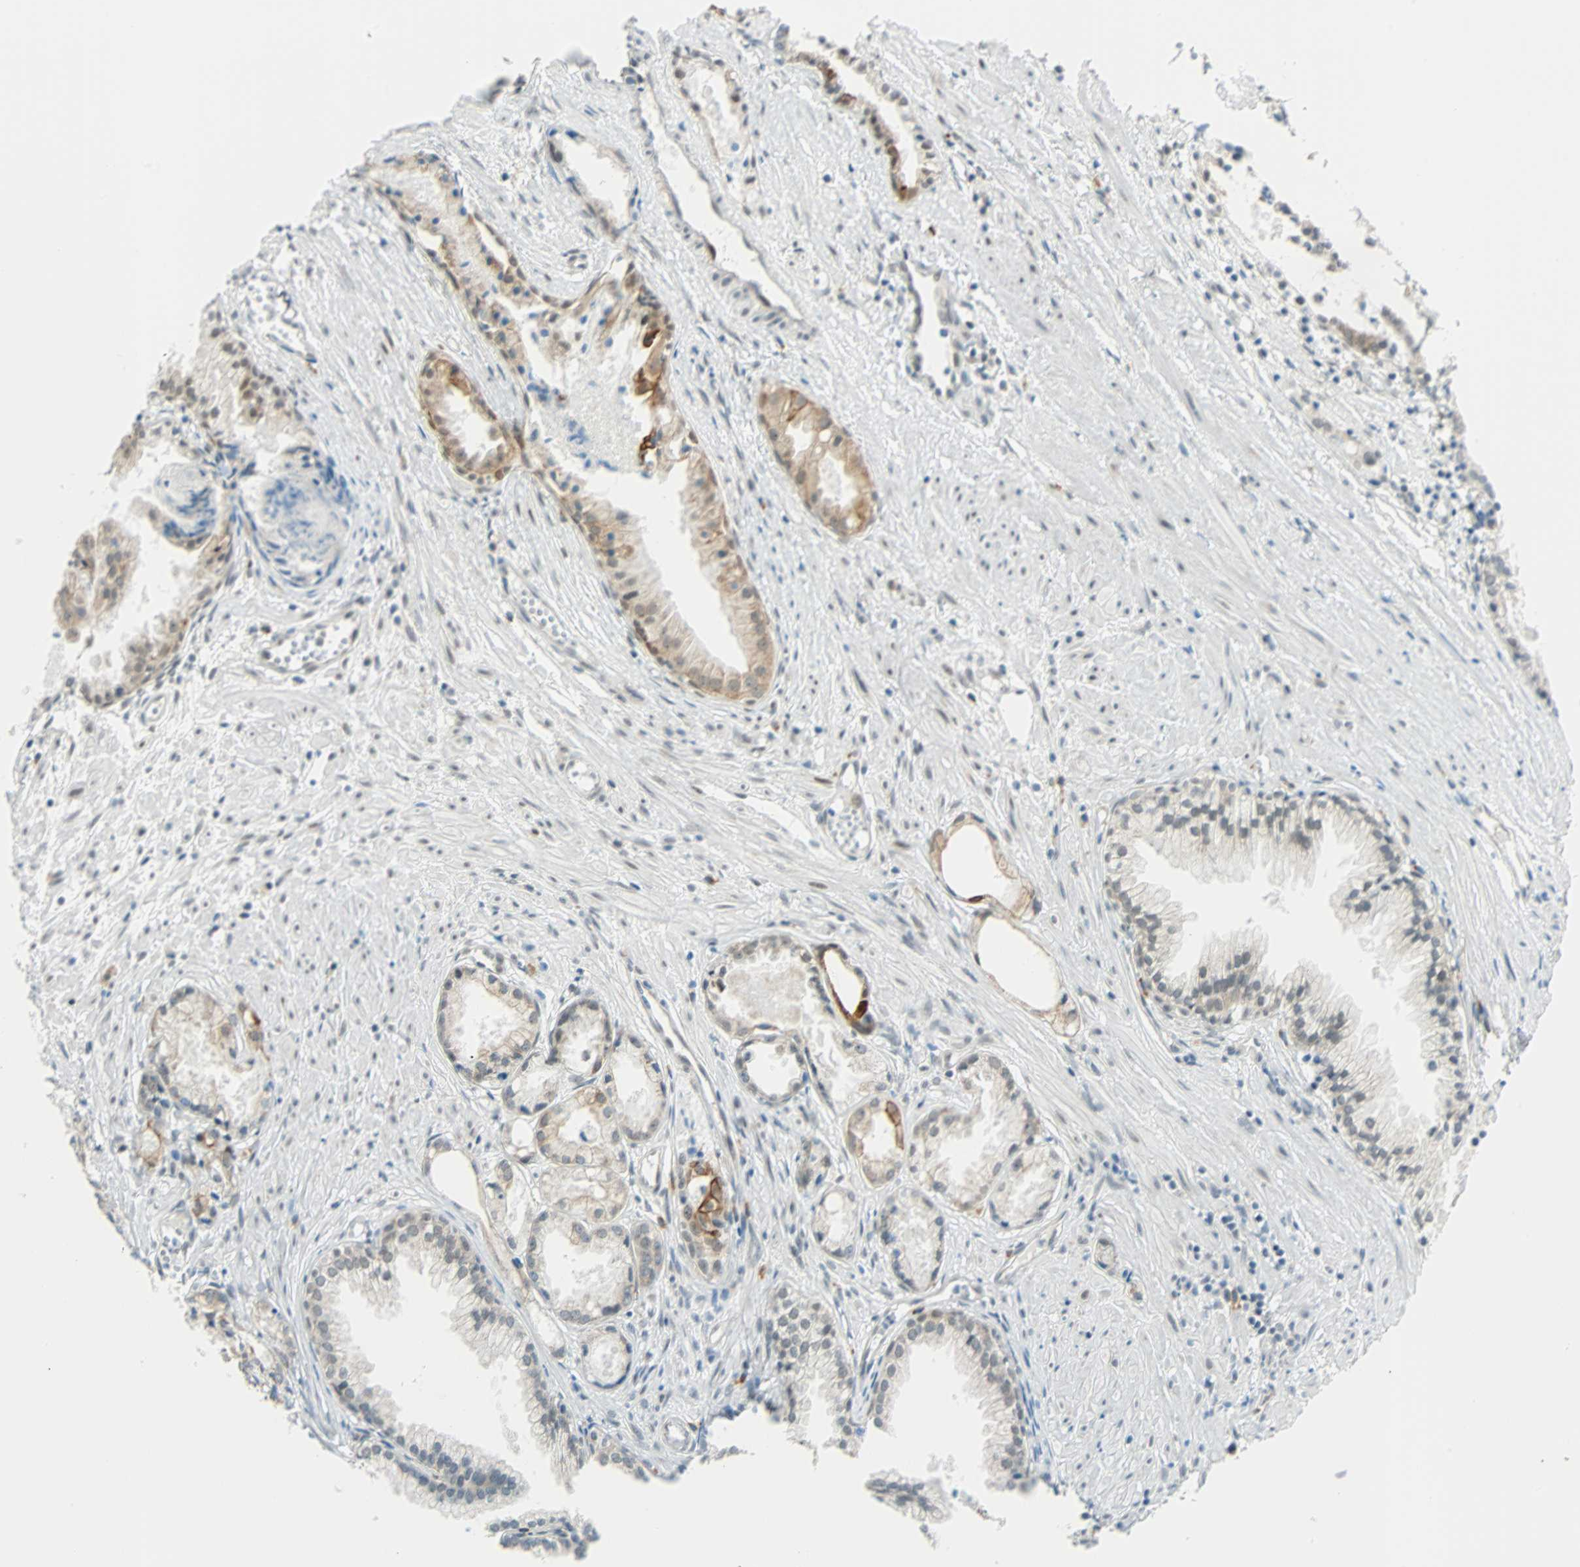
{"staining": {"intensity": "strong", "quantity": "<25%", "location": "cytoplasmic/membranous"}, "tissue": "prostate cancer", "cell_type": "Tumor cells", "image_type": "cancer", "snomed": [{"axis": "morphology", "description": "Adenocarcinoma, Low grade"}, {"axis": "topography", "description": "Prostate"}], "caption": "A medium amount of strong cytoplasmic/membranous staining is seen in about <25% of tumor cells in prostate cancer (low-grade adenocarcinoma) tissue. (DAB (3,3'-diaminobenzidine) = brown stain, brightfield microscopy at high magnification).", "gene": "NELFE", "patient": {"sex": "male", "age": 72}}